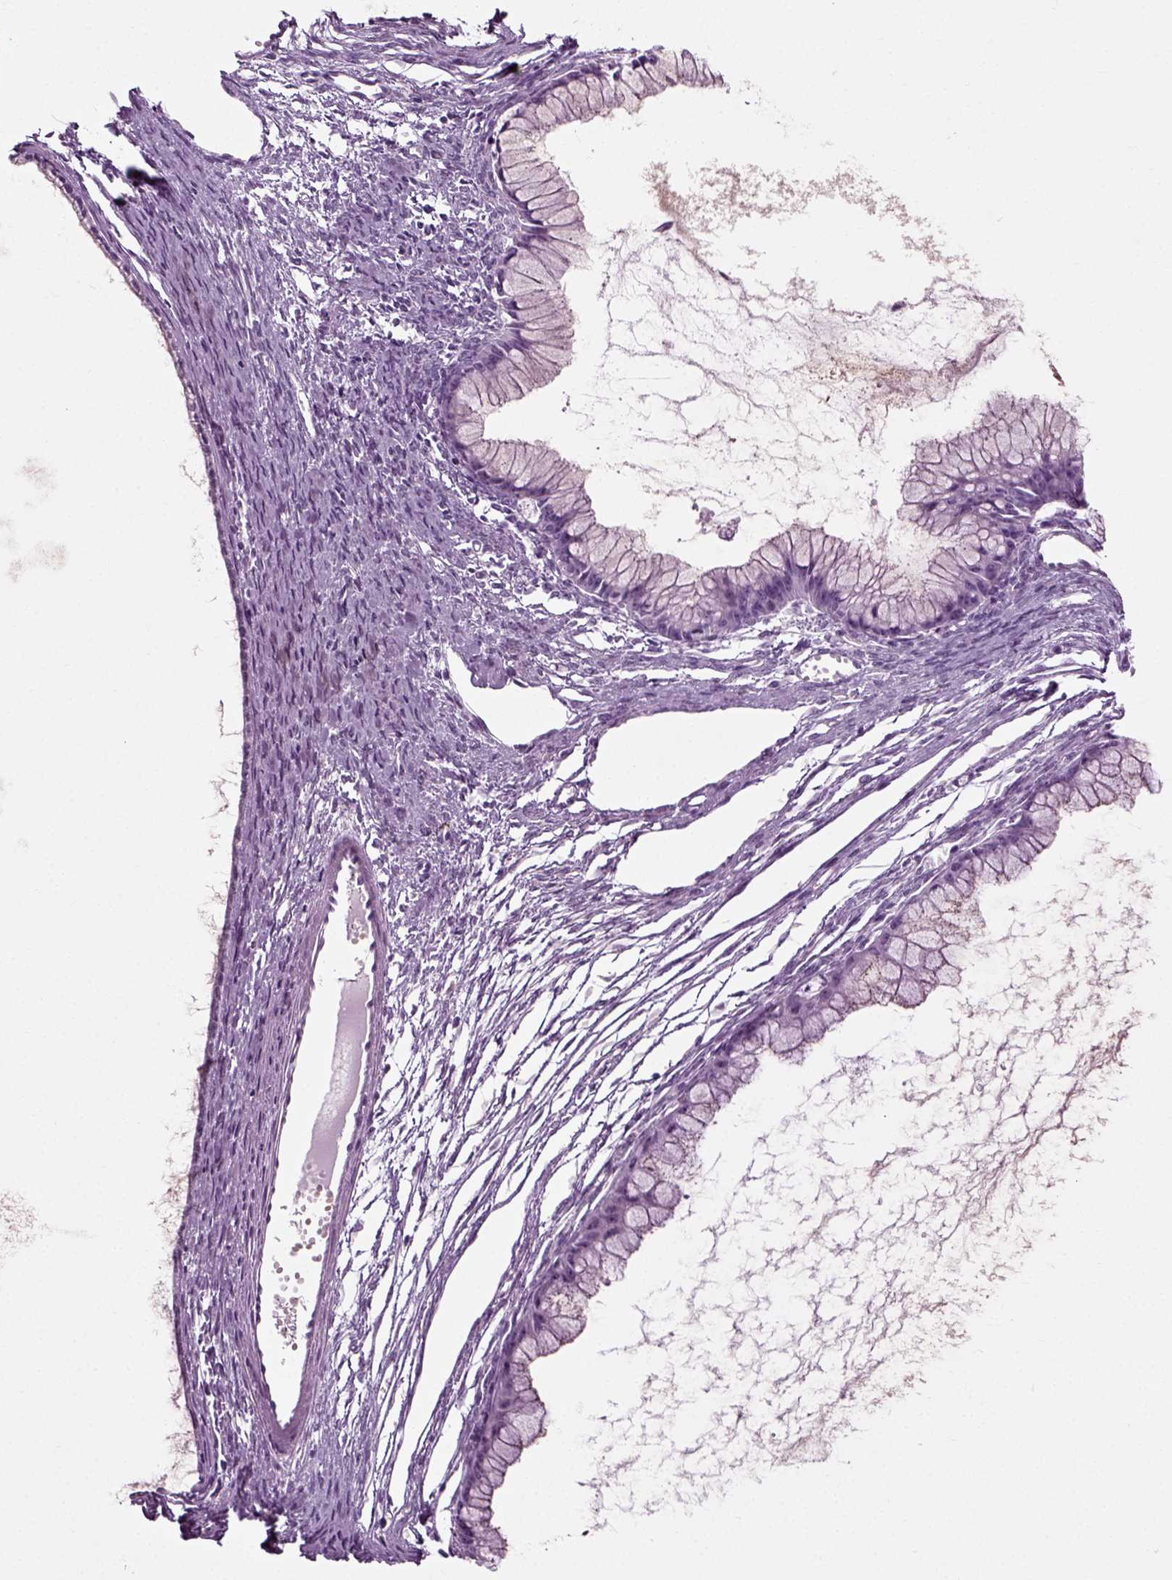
{"staining": {"intensity": "negative", "quantity": "none", "location": "none"}, "tissue": "ovarian cancer", "cell_type": "Tumor cells", "image_type": "cancer", "snomed": [{"axis": "morphology", "description": "Cystadenocarcinoma, mucinous, NOS"}, {"axis": "topography", "description": "Ovary"}], "caption": "An image of ovarian cancer stained for a protein reveals no brown staining in tumor cells.", "gene": "SLC26A8", "patient": {"sex": "female", "age": 41}}